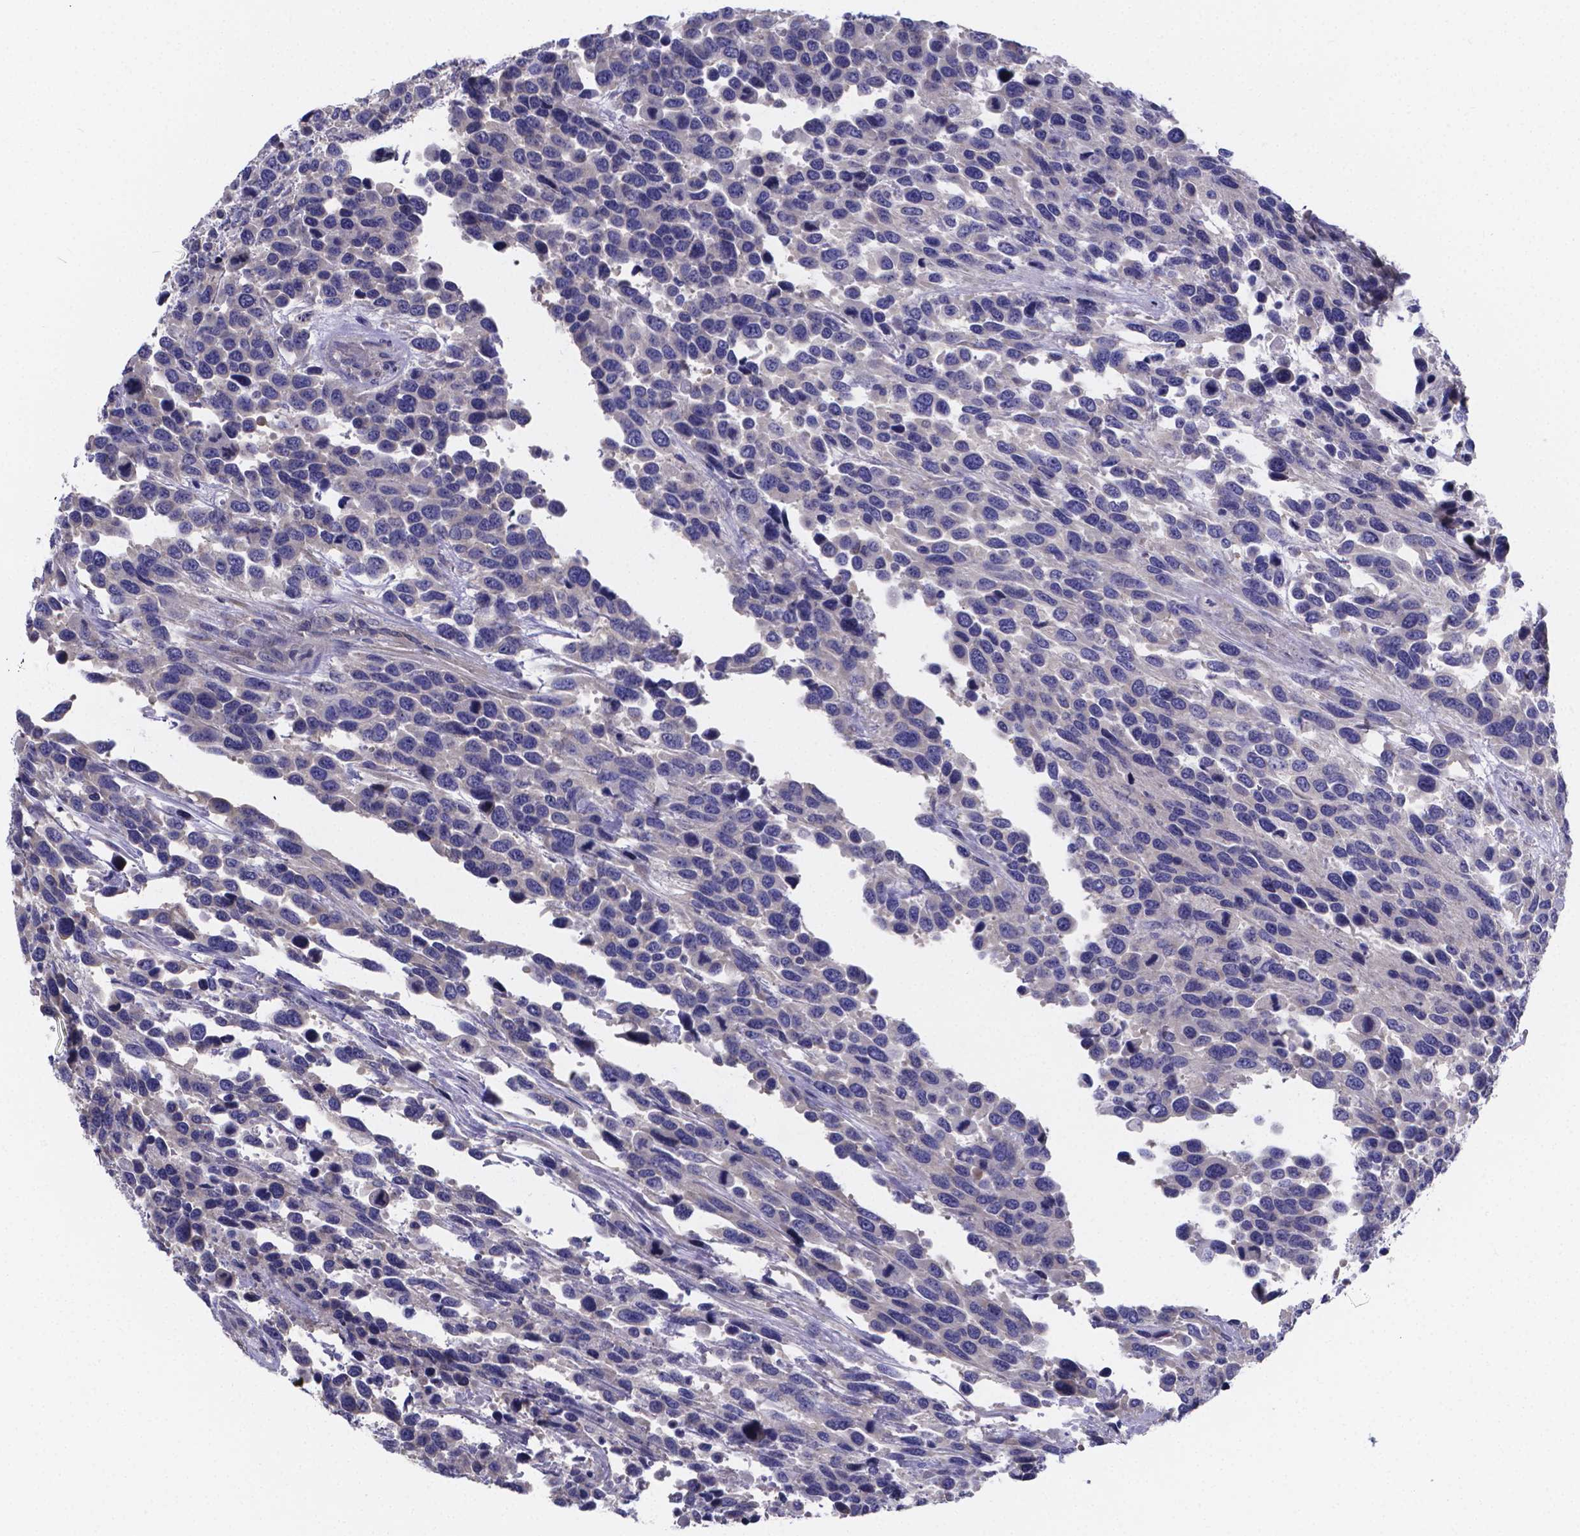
{"staining": {"intensity": "negative", "quantity": "none", "location": "none"}, "tissue": "urothelial cancer", "cell_type": "Tumor cells", "image_type": "cancer", "snomed": [{"axis": "morphology", "description": "Urothelial carcinoma, High grade"}, {"axis": "topography", "description": "Urinary bladder"}], "caption": "Human urothelial carcinoma (high-grade) stained for a protein using immunohistochemistry (IHC) reveals no positivity in tumor cells.", "gene": "SFRP4", "patient": {"sex": "female", "age": 70}}